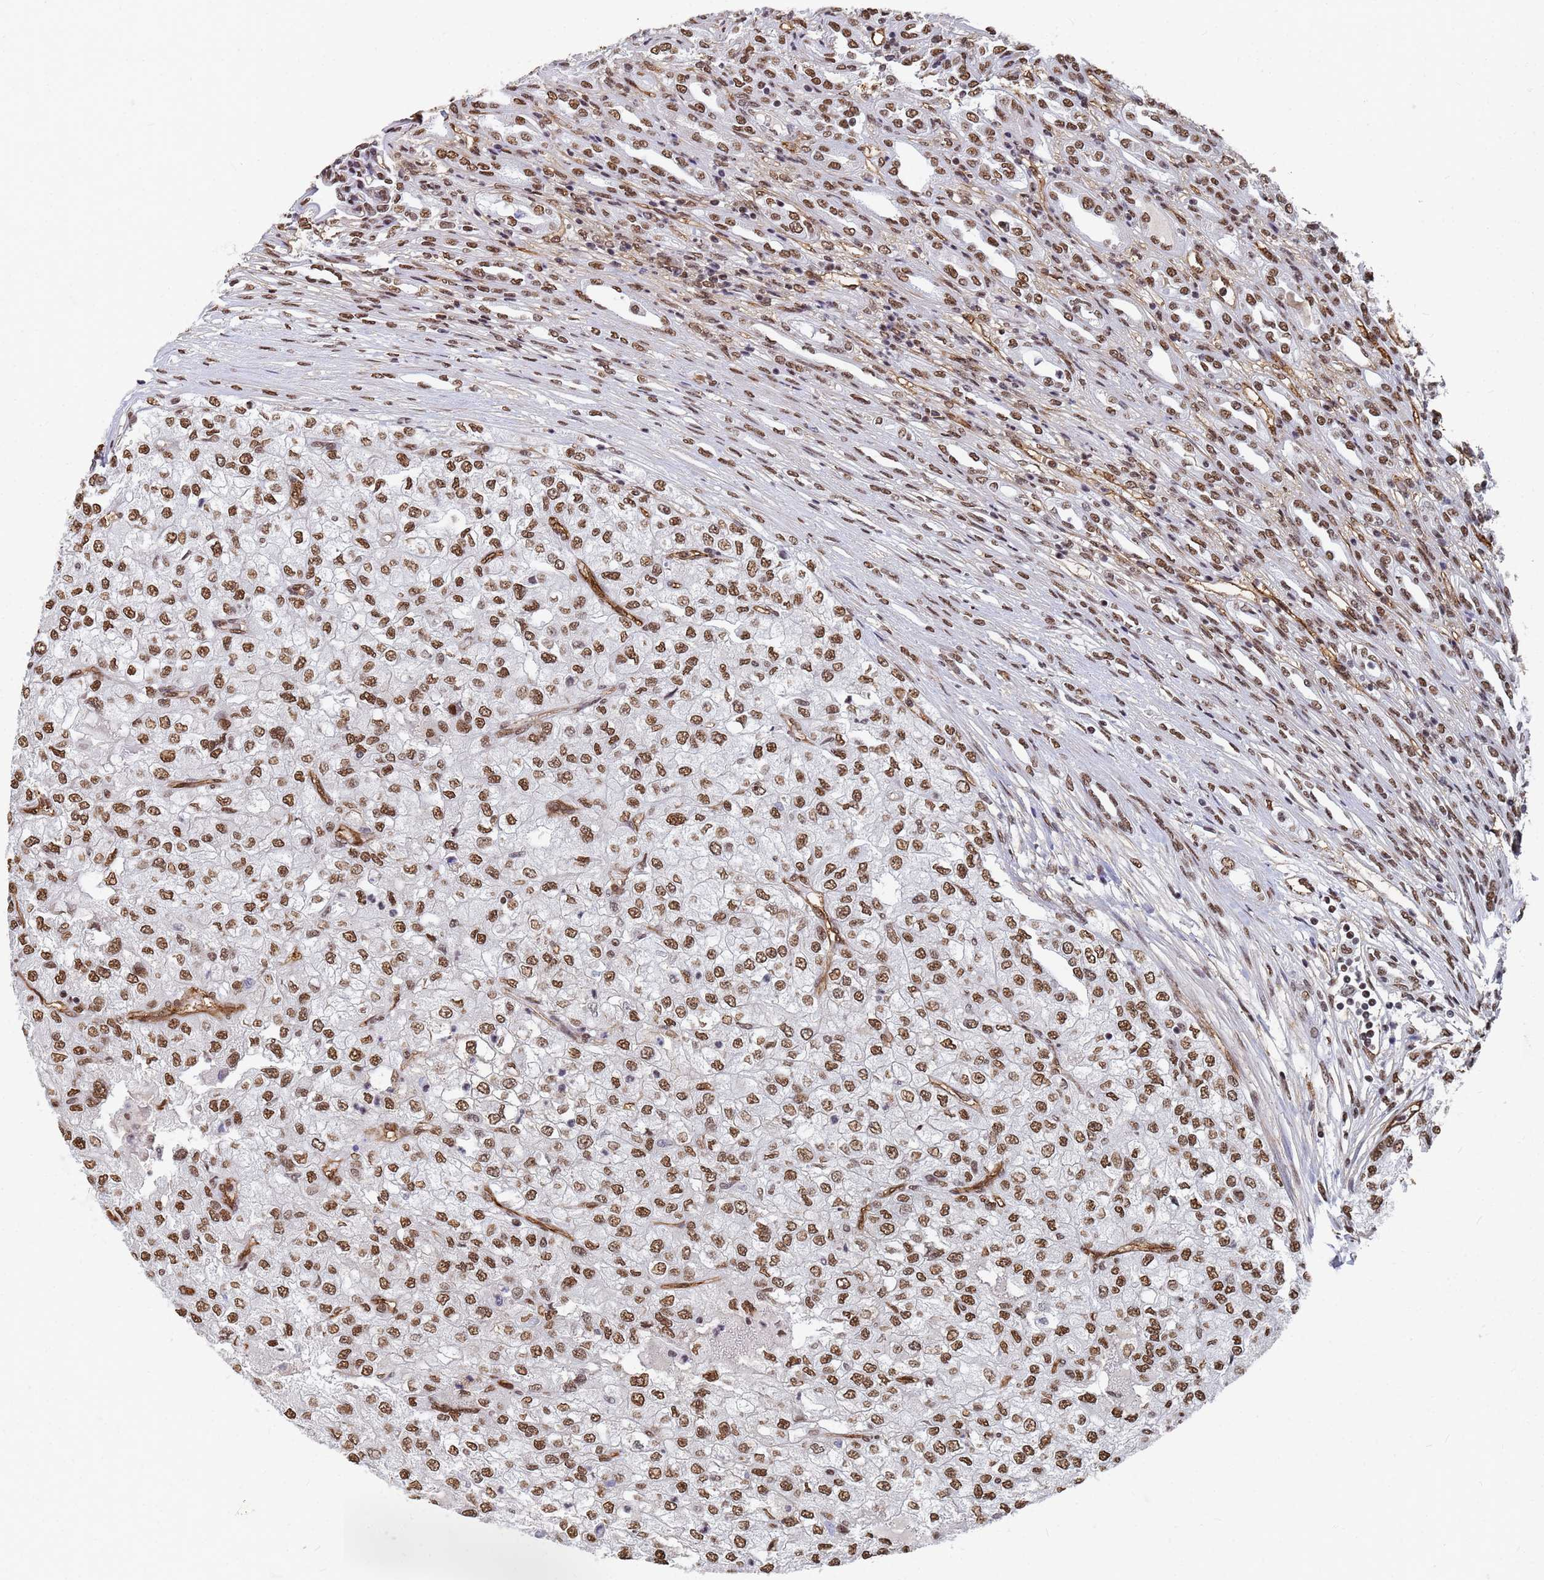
{"staining": {"intensity": "moderate", "quantity": ">75%", "location": "nuclear"}, "tissue": "renal cancer", "cell_type": "Tumor cells", "image_type": "cancer", "snomed": [{"axis": "morphology", "description": "Adenocarcinoma, NOS"}, {"axis": "topography", "description": "Kidney"}], "caption": "The micrograph exhibits a brown stain indicating the presence of a protein in the nuclear of tumor cells in renal cancer. Using DAB (brown) and hematoxylin (blue) stains, captured at high magnification using brightfield microscopy.", "gene": "RAVER2", "patient": {"sex": "female", "age": 54}}